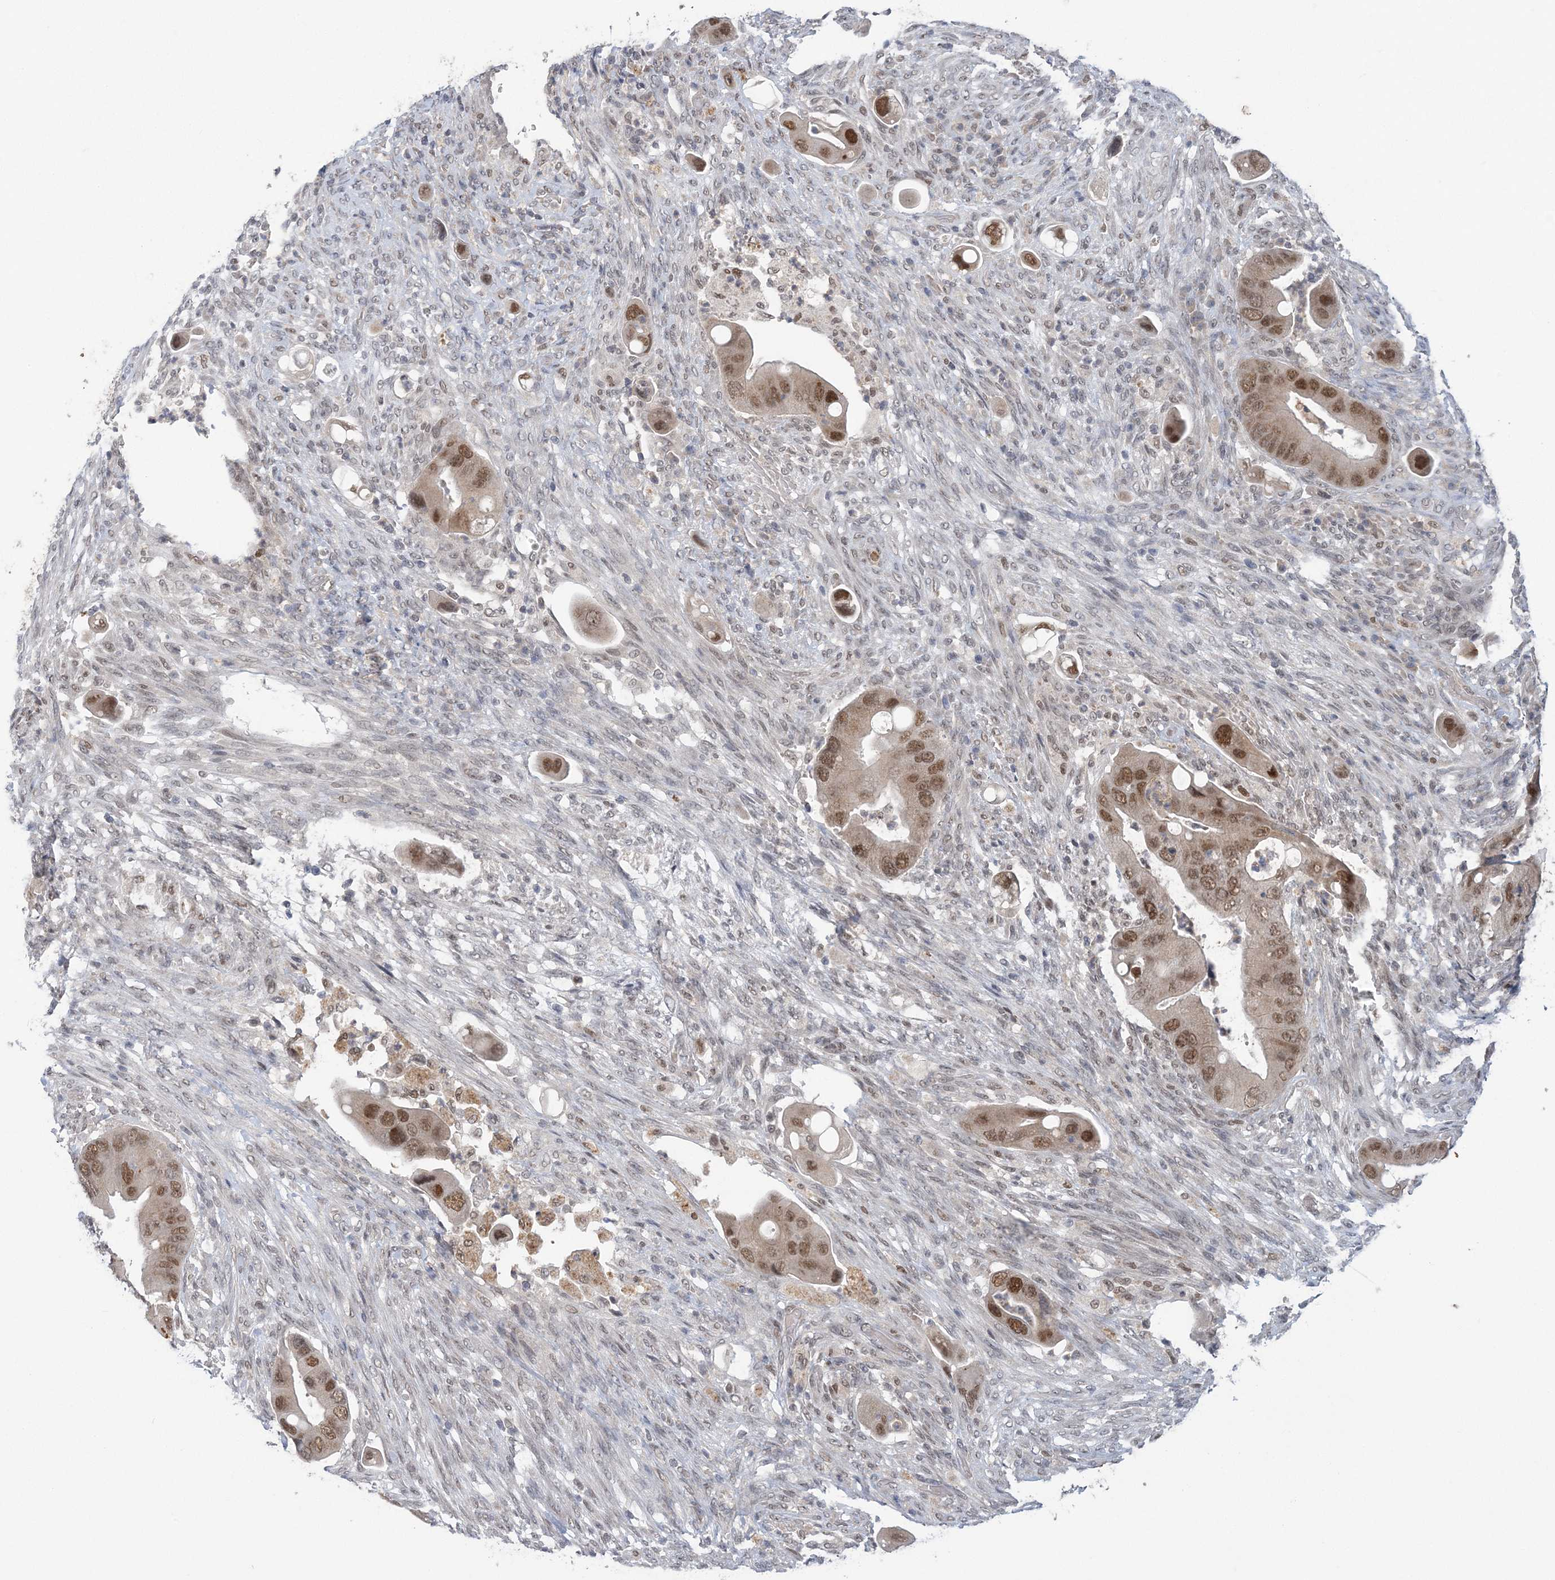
{"staining": {"intensity": "moderate", "quantity": ">75%", "location": "nuclear"}, "tissue": "colorectal cancer", "cell_type": "Tumor cells", "image_type": "cancer", "snomed": [{"axis": "morphology", "description": "Adenocarcinoma, NOS"}, {"axis": "topography", "description": "Rectum"}], "caption": "High-power microscopy captured an immunohistochemistry histopathology image of colorectal adenocarcinoma, revealing moderate nuclear expression in about >75% of tumor cells.", "gene": "ZBTB7A", "patient": {"sex": "female", "age": 57}}